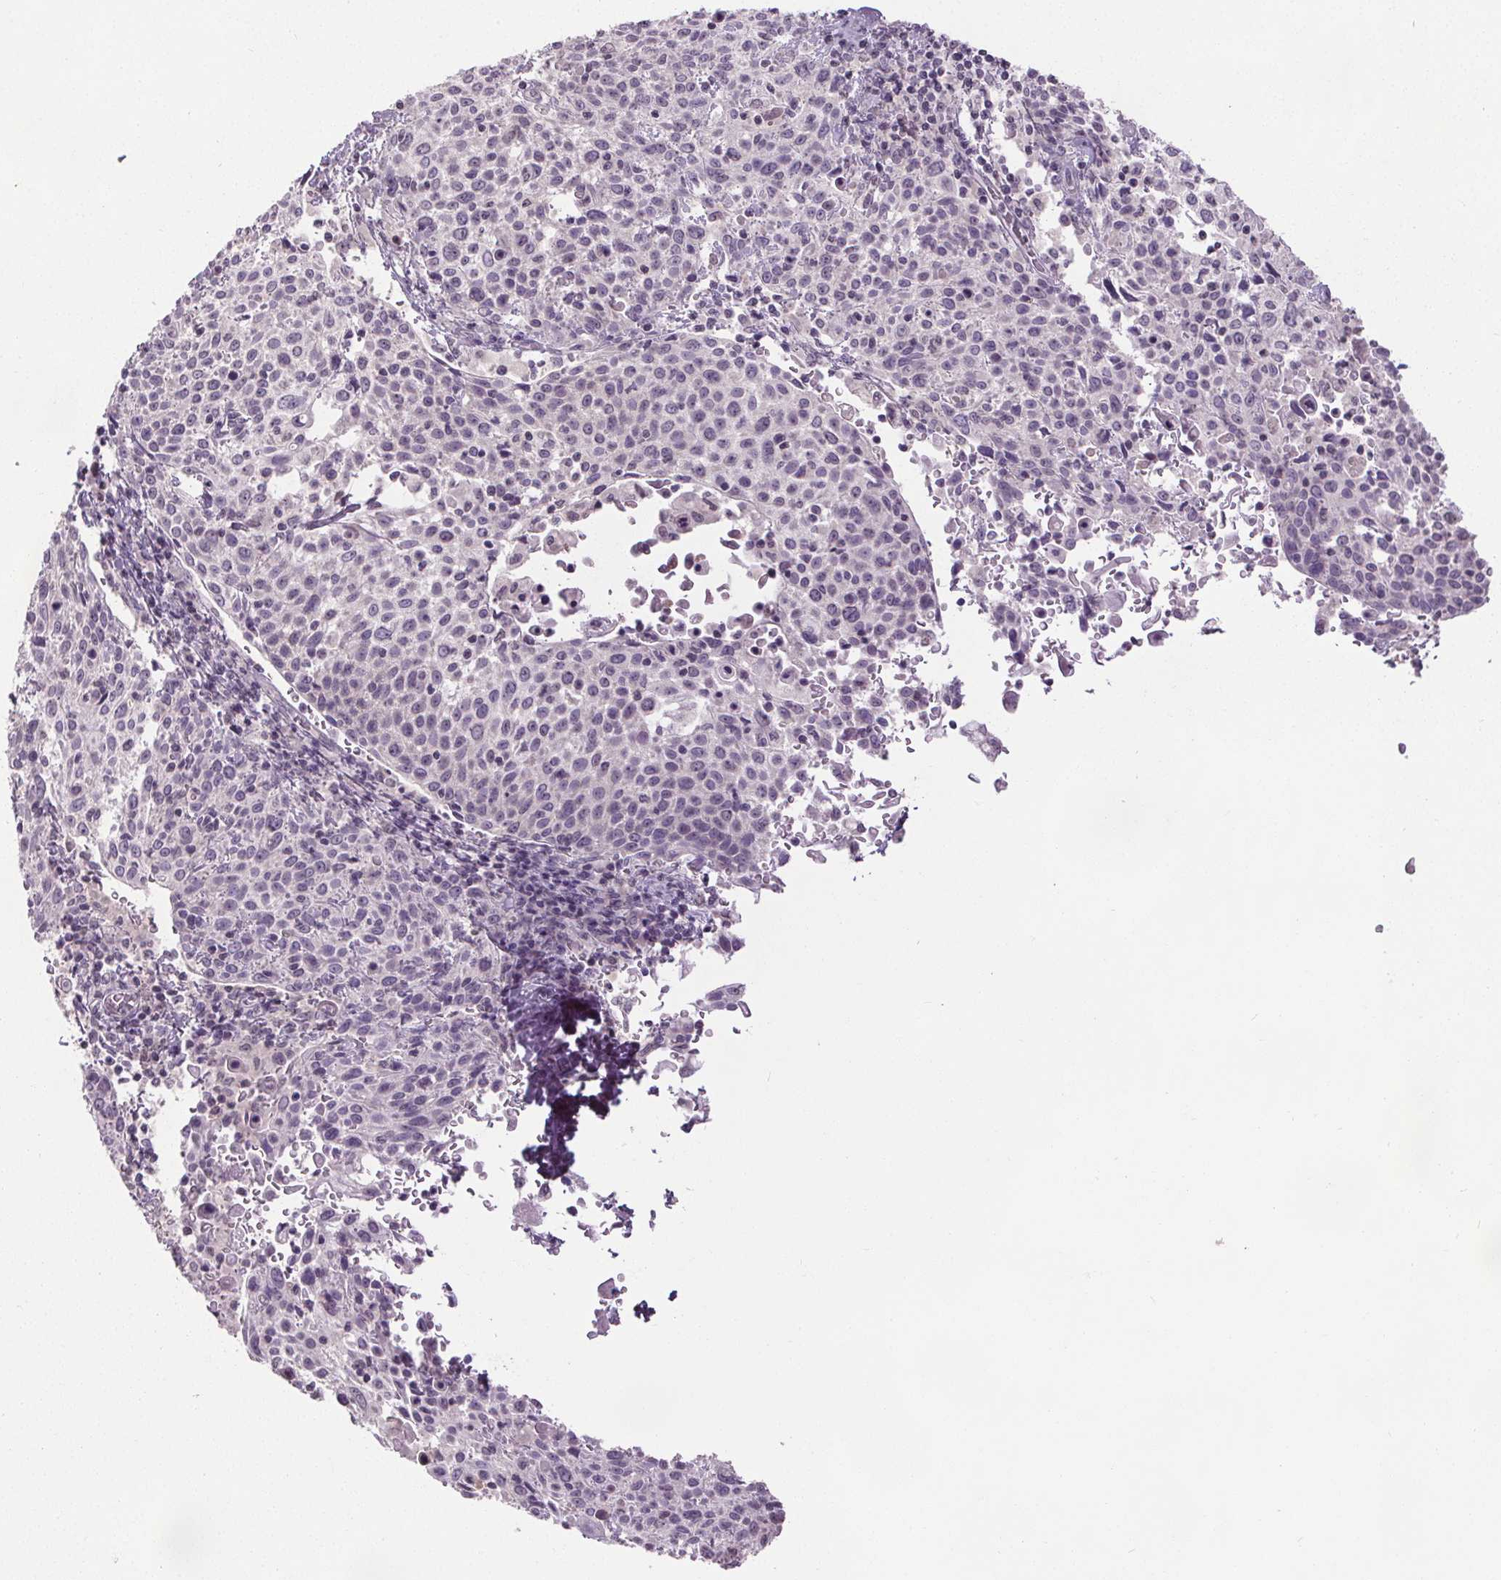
{"staining": {"intensity": "negative", "quantity": "none", "location": "none"}, "tissue": "cervical cancer", "cell_type": "Tumor cells", "image_type": "cancer", "snomed": [{"axis": "morphology", "description": "Squamous cell carcinoma, NOS"}, {"axis": "topography", "description": "Cervix"}], "caption": "A photomicrograph of cervical squamous cell carcinoma stained for a protein demonstrates no brown staining in tumor cells. (IHC, brightfield microscopy, high magnification).", "gene": "SLC2A9", "patient": {"sex": "female", "age": 61}}